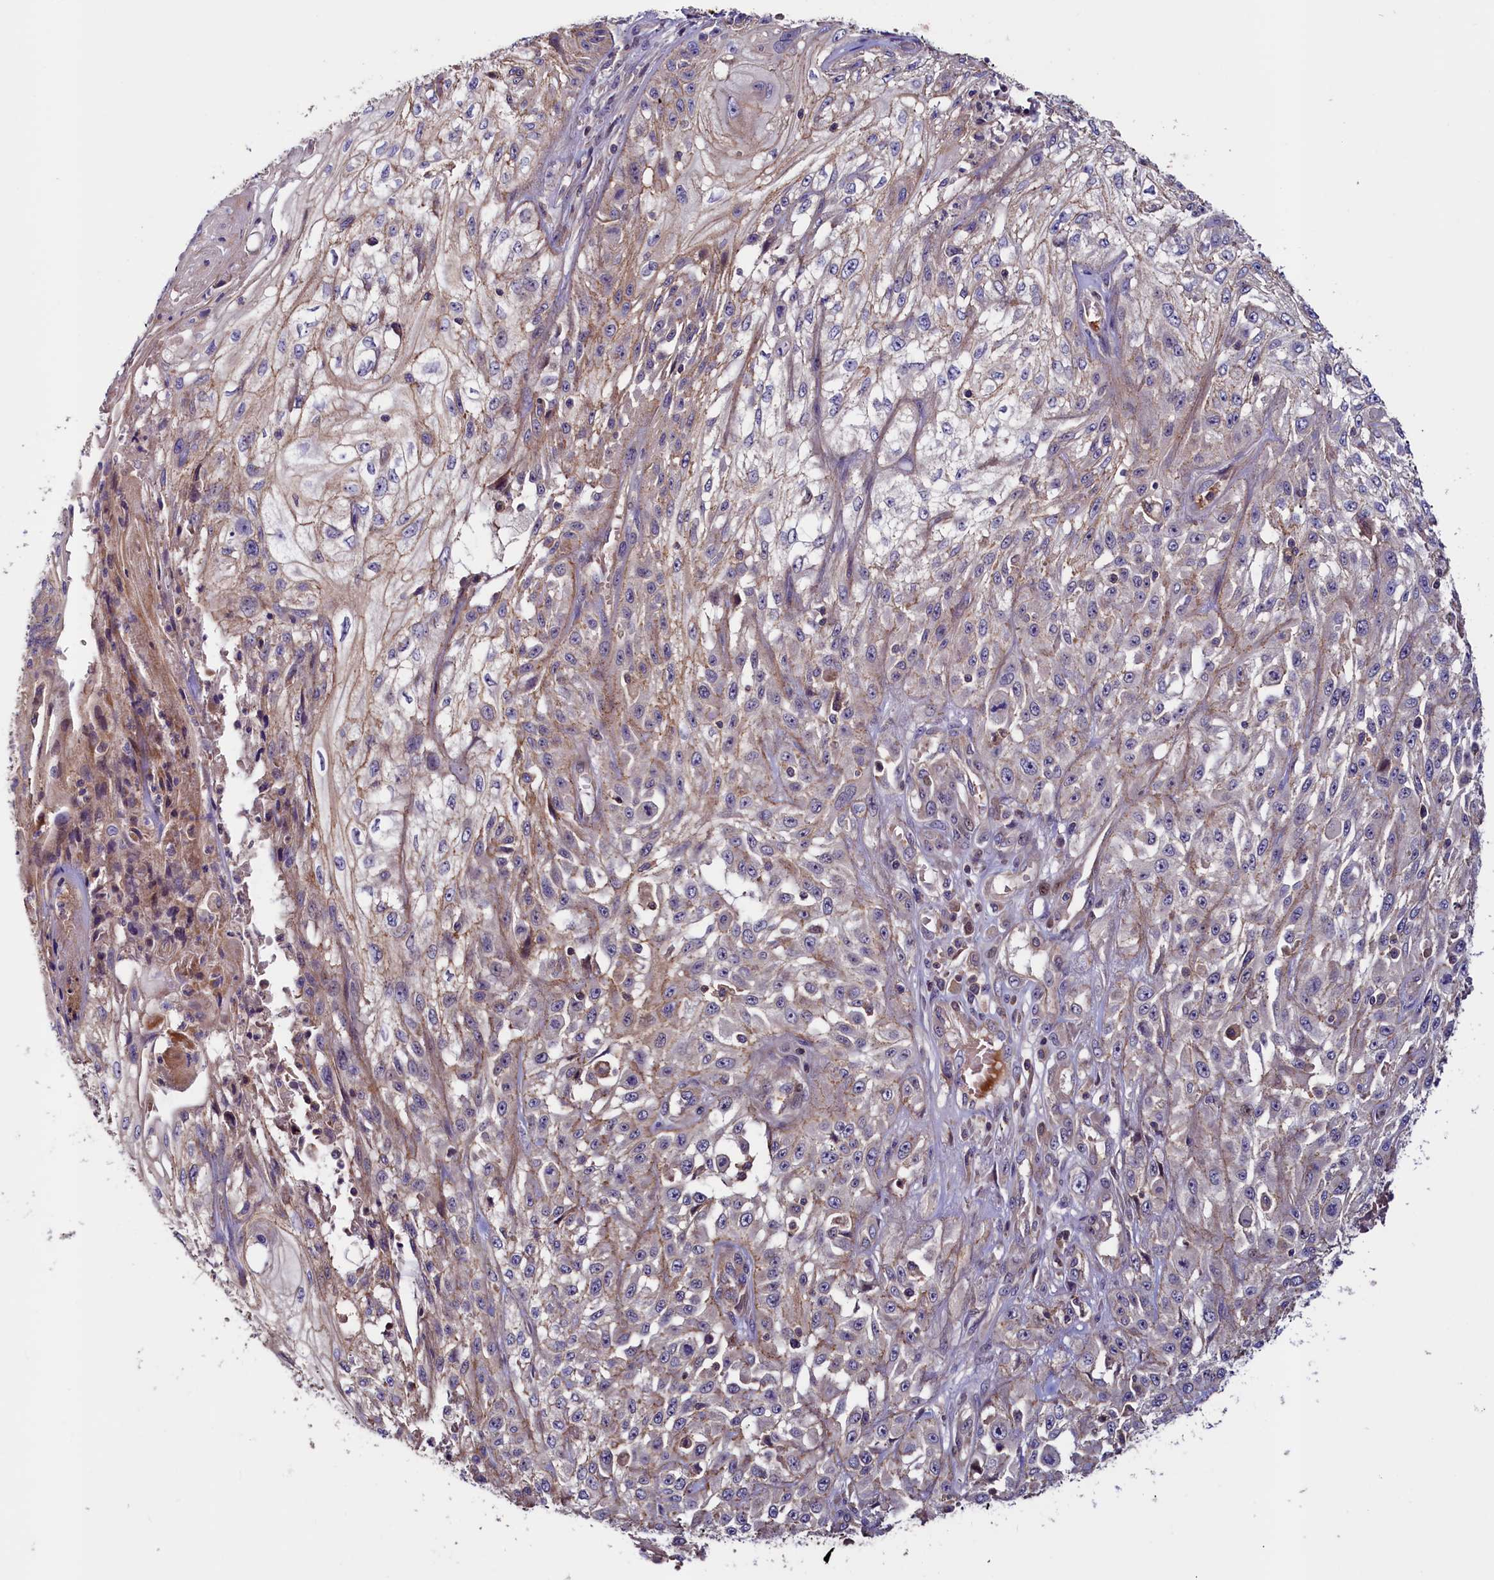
{"staining": {"intensity": "weak", "quantity": "25%-75%", "location": "cytoplasmic/membranous"}, "tissue": "skin cancer", "cell_type": "Tumor cells", "image_type": "cancer", "snomed": [{"axis": "morphology", "description": "Squamous cell carcinoma, NOS"}, {"axis": "morphology", "description": "Squamous cell carcinoma, metastatic, NOS"}, {"axis": "topography", "description": "Skin"}, {"axis": "topography", "description": "Lymph node"}], "caption": "A brown stain highlights weak cytoplasmic/membranous positivity of a protein in human skin squamous cell carcinoma tumor cells.", "gene": "DUOXA1", "patient": {"sex": "male", "age": 75}}